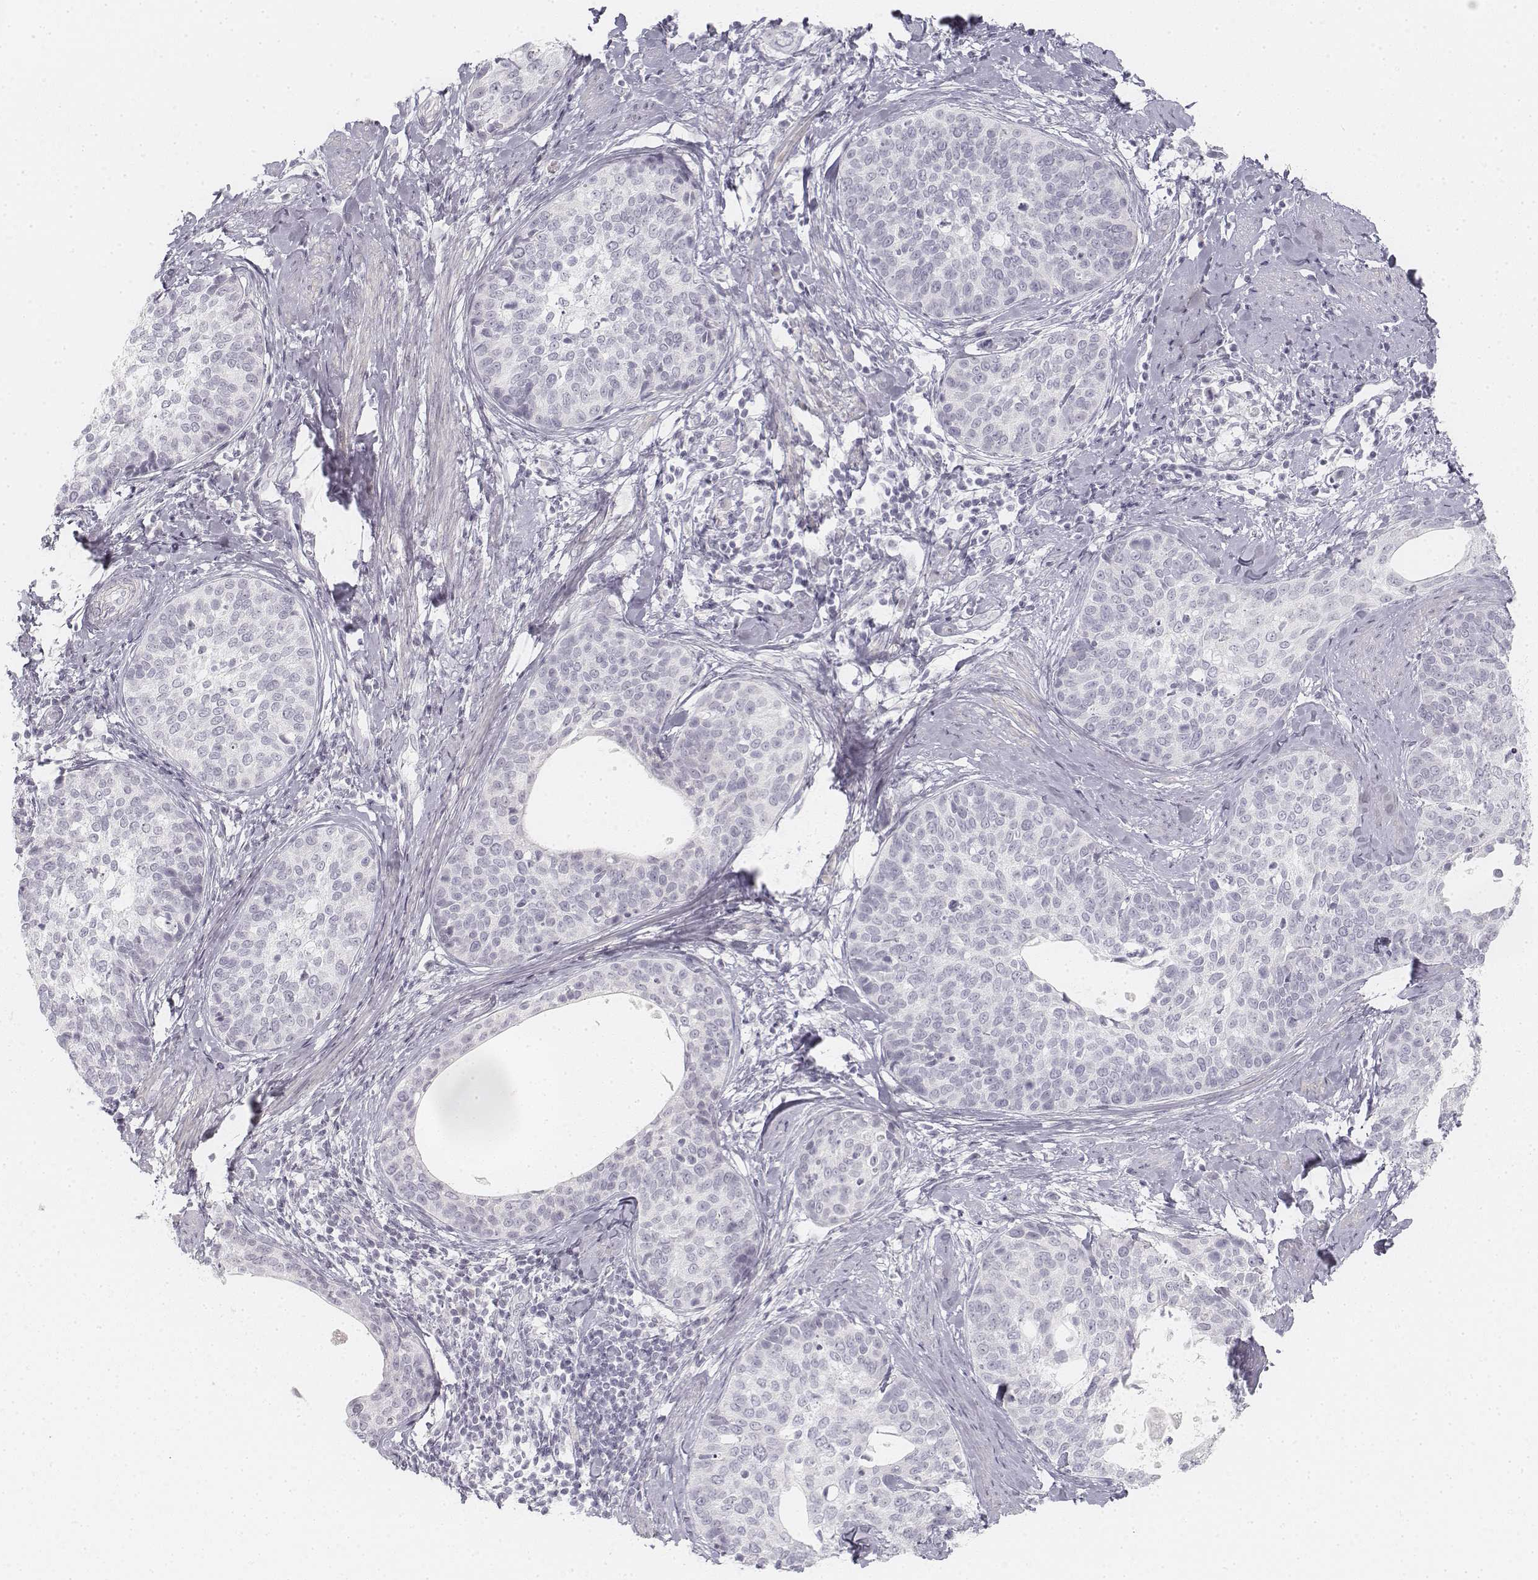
{"staining": {"intensity": "negative", "quantity": "none", "location": "none"}, "tissue": "cervical cancer", "cell_type": "Tumor cells", "image_type": "cancer", "snomed": [{"axis": "morphology", "description": "Squamous cell carcinoma, NOS"}, {"axis": "topography", "description": "Cervix"}], "caption": "High magnification brightfield microscopy of cervical squamous cell carcinoma stained with DAB (brown) and counterstained with hematoxylin (blue): tumor cells show no significant expression.", "gene": "KRT25", "patient": {"sex": "female", "age": 69}}